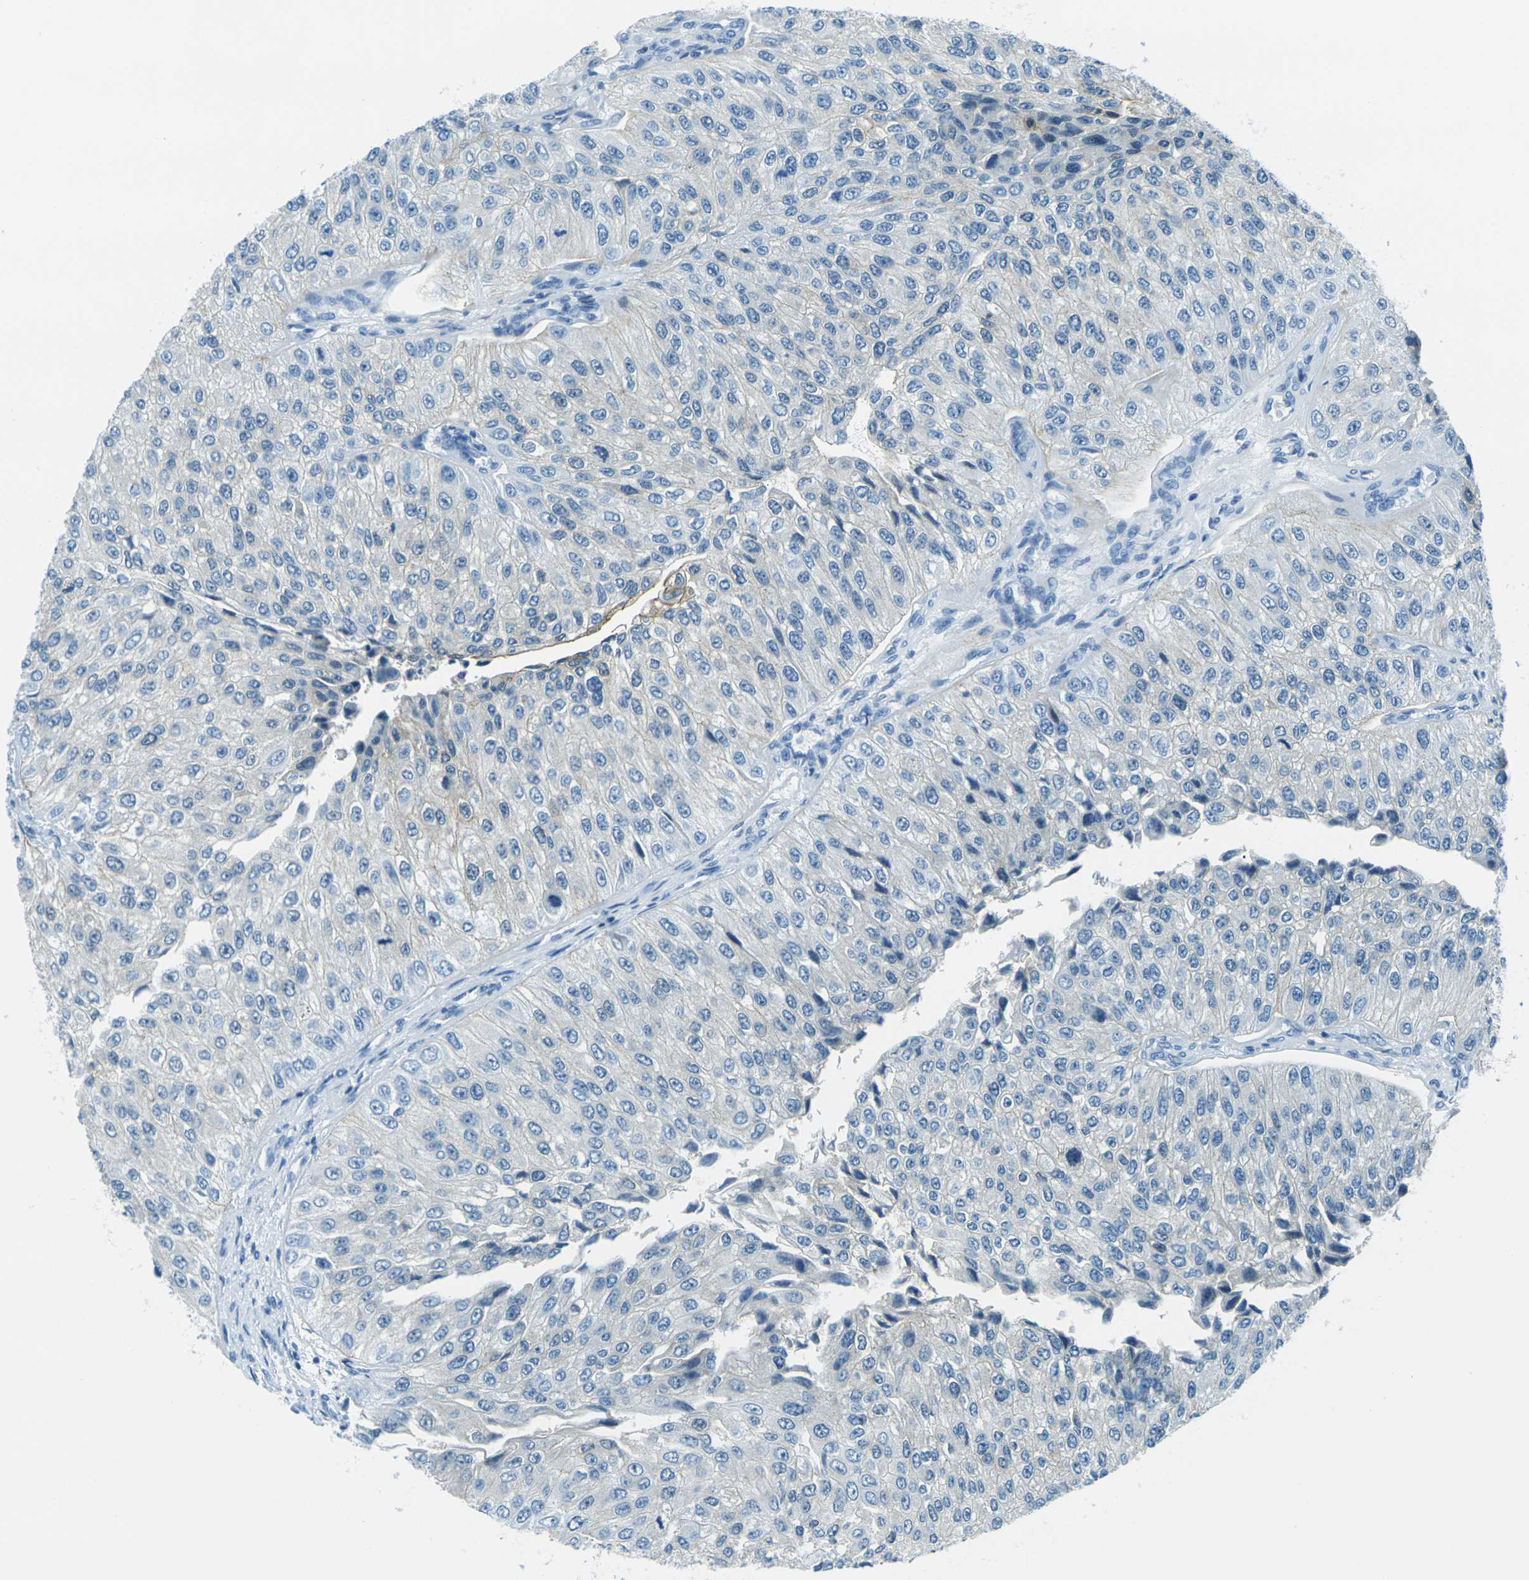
{"staining": {"intensity": "weak", "quantity": "<25%", "location": "cytoplasmic/membranous"}, "tissue": "urothelial cancer", "cell_type": "Tumor cells", "image_type": "cancer", "snomed": [{"axis": "morphology", "description": "Urothelial carcinoma, High grade"}, {"axis": "topography", "description": "Kidney"}, {"axis": "topography", "description": "Urinary bladder"}], "caption": "DAB immunohistochemical staining of urothelial cancer demonstrates no significant expression in tumor cells.", "gene": "OCLN", "patient": {"sex": "male", "age": 77}}